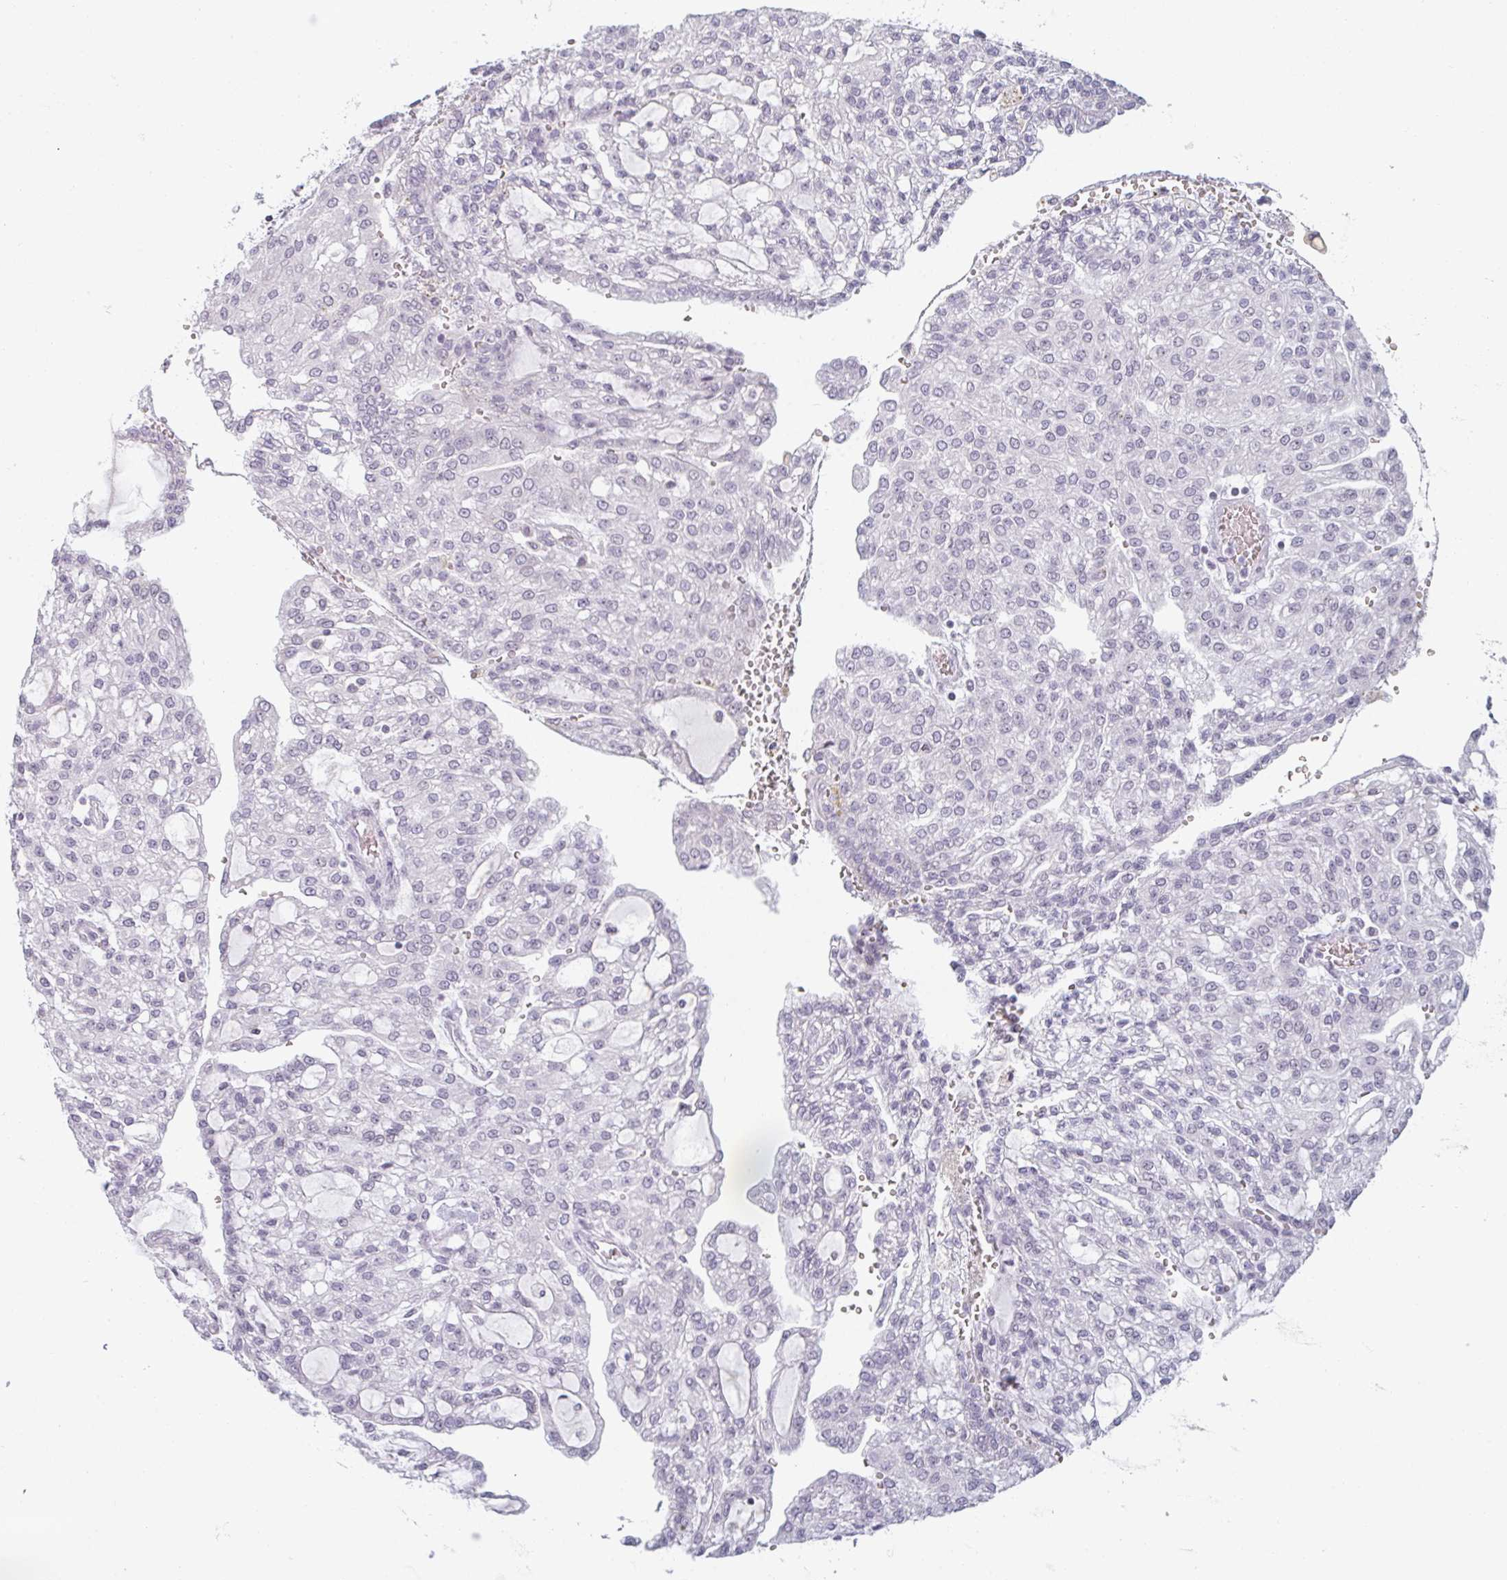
{"staining": {"intensity": "negative", "quantity": "none", "location": "none"}, "tissue": "renal cancer", "cell_type": "Tumor cells", "image_type": "cancer", "snomed": [{"axis": "morphology", "description": "Adenocarcinoma, NOS"}, {"axis": "topography", "description": "Kidney"}], "caption": "Immunohistochemistry micrograph of neoplastic tissue: renal cancer (adenocarcinoma) stained with DAB (3,3'-diaminobenzidine) shows no significant protein staining in tumor cells.", "gene": "RBBP6", "patient": {"sex": "male", "age": 63}}